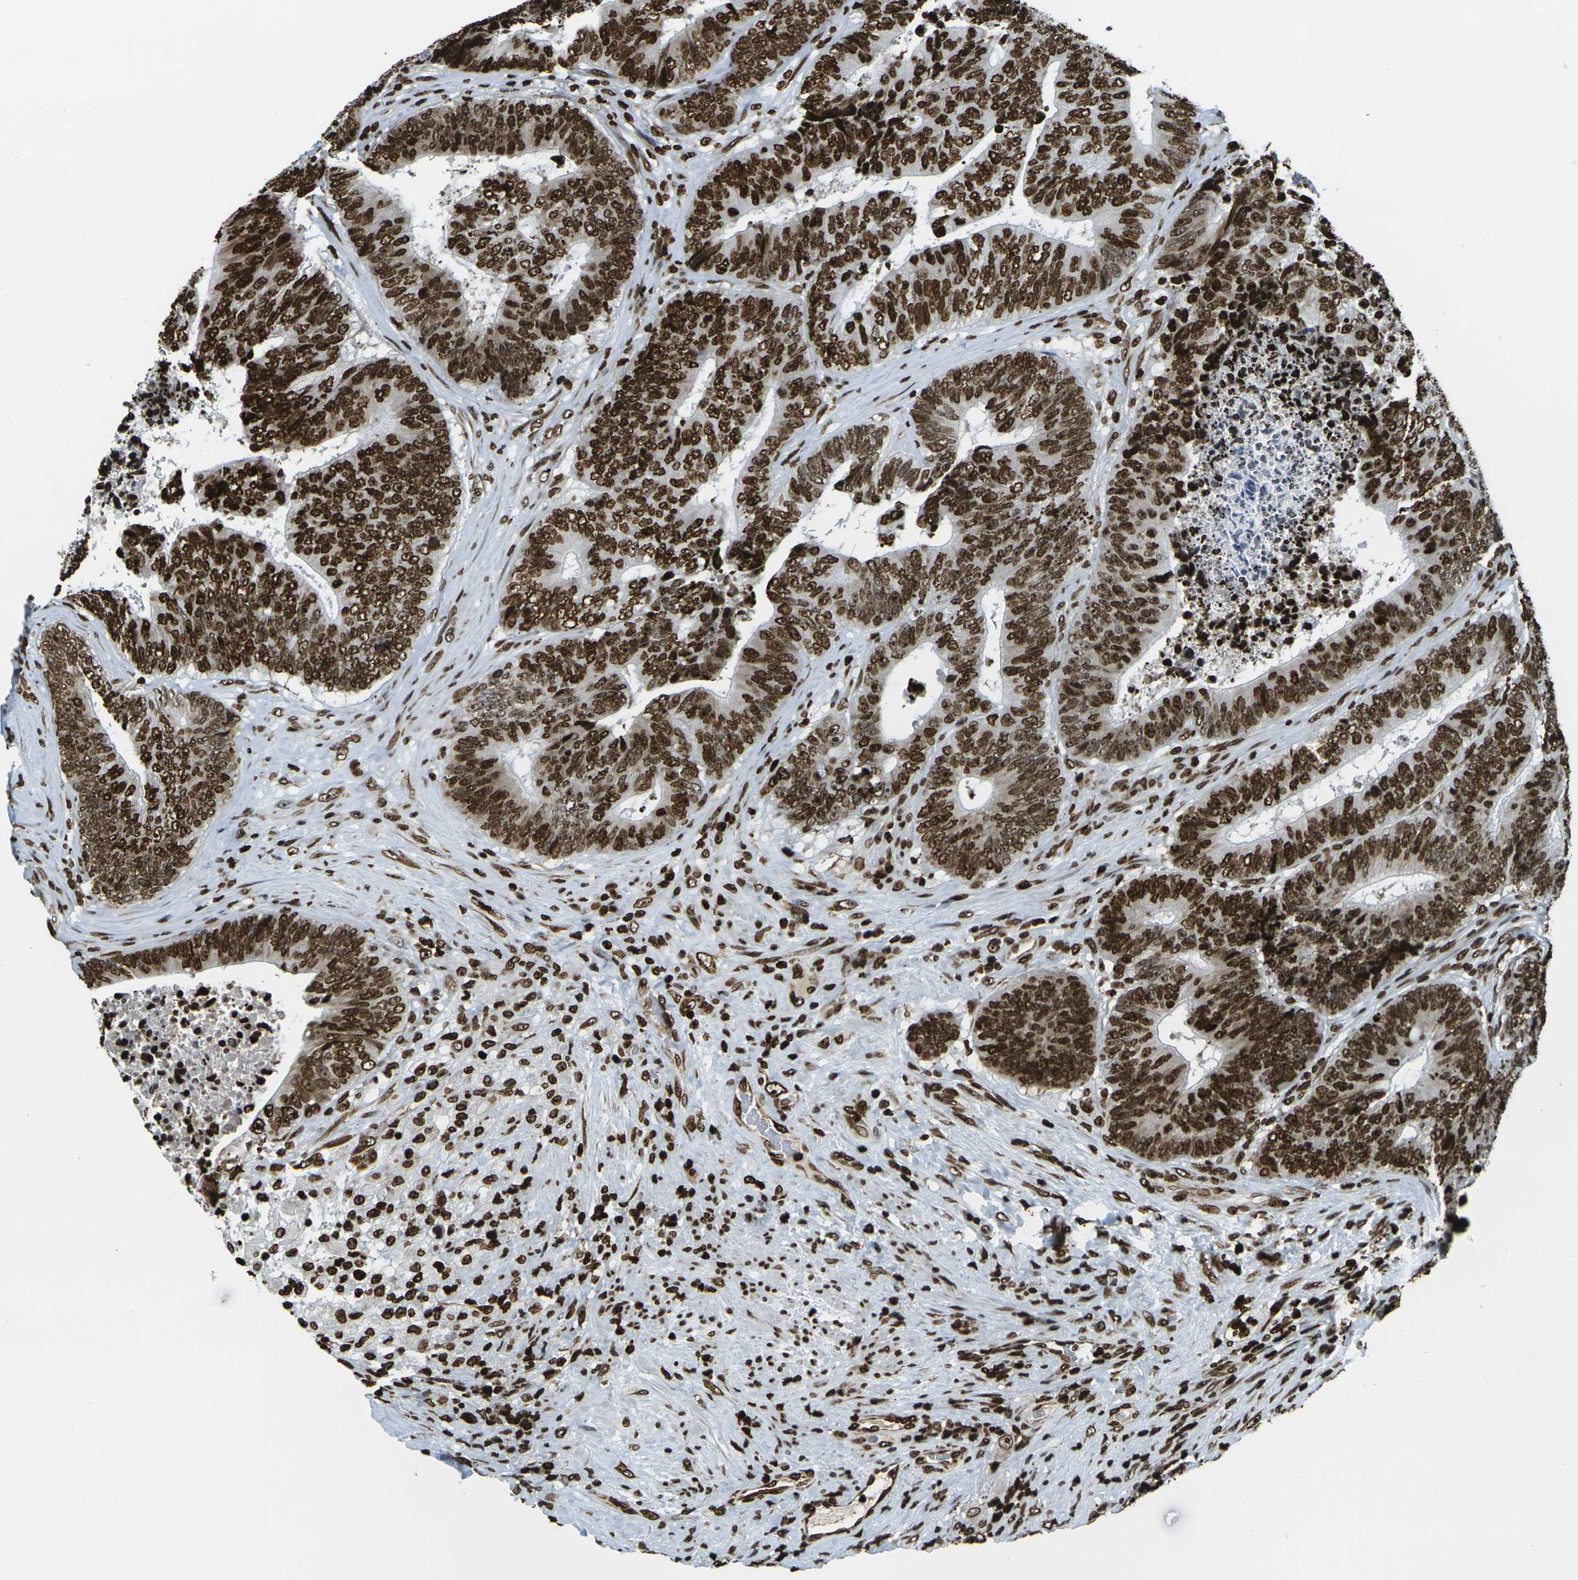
{"staining": {"intensity": "strong", "quantity": ">75%", "location": "nuclear"}, "tissue": "colorectal cancer", "cell_type": "Tumor cells", "image_type": "cancer", "snomed": [{"axis": "morphology", "description": "Adenocarcinoma, NOS"}, {"axis": "topography", "description": "Rectum"}], "caption": "Immunohistochemical staining of human colorectal cancer (adenocarcinoma) demonstrates high levels of strong nuclear protein positivity in about >75% of tumor cells. (DAB = brown stain, brightfield microscopy at high magnification).", "gene": "H1-2", "patient": {"sex": "male", "age": 72}}